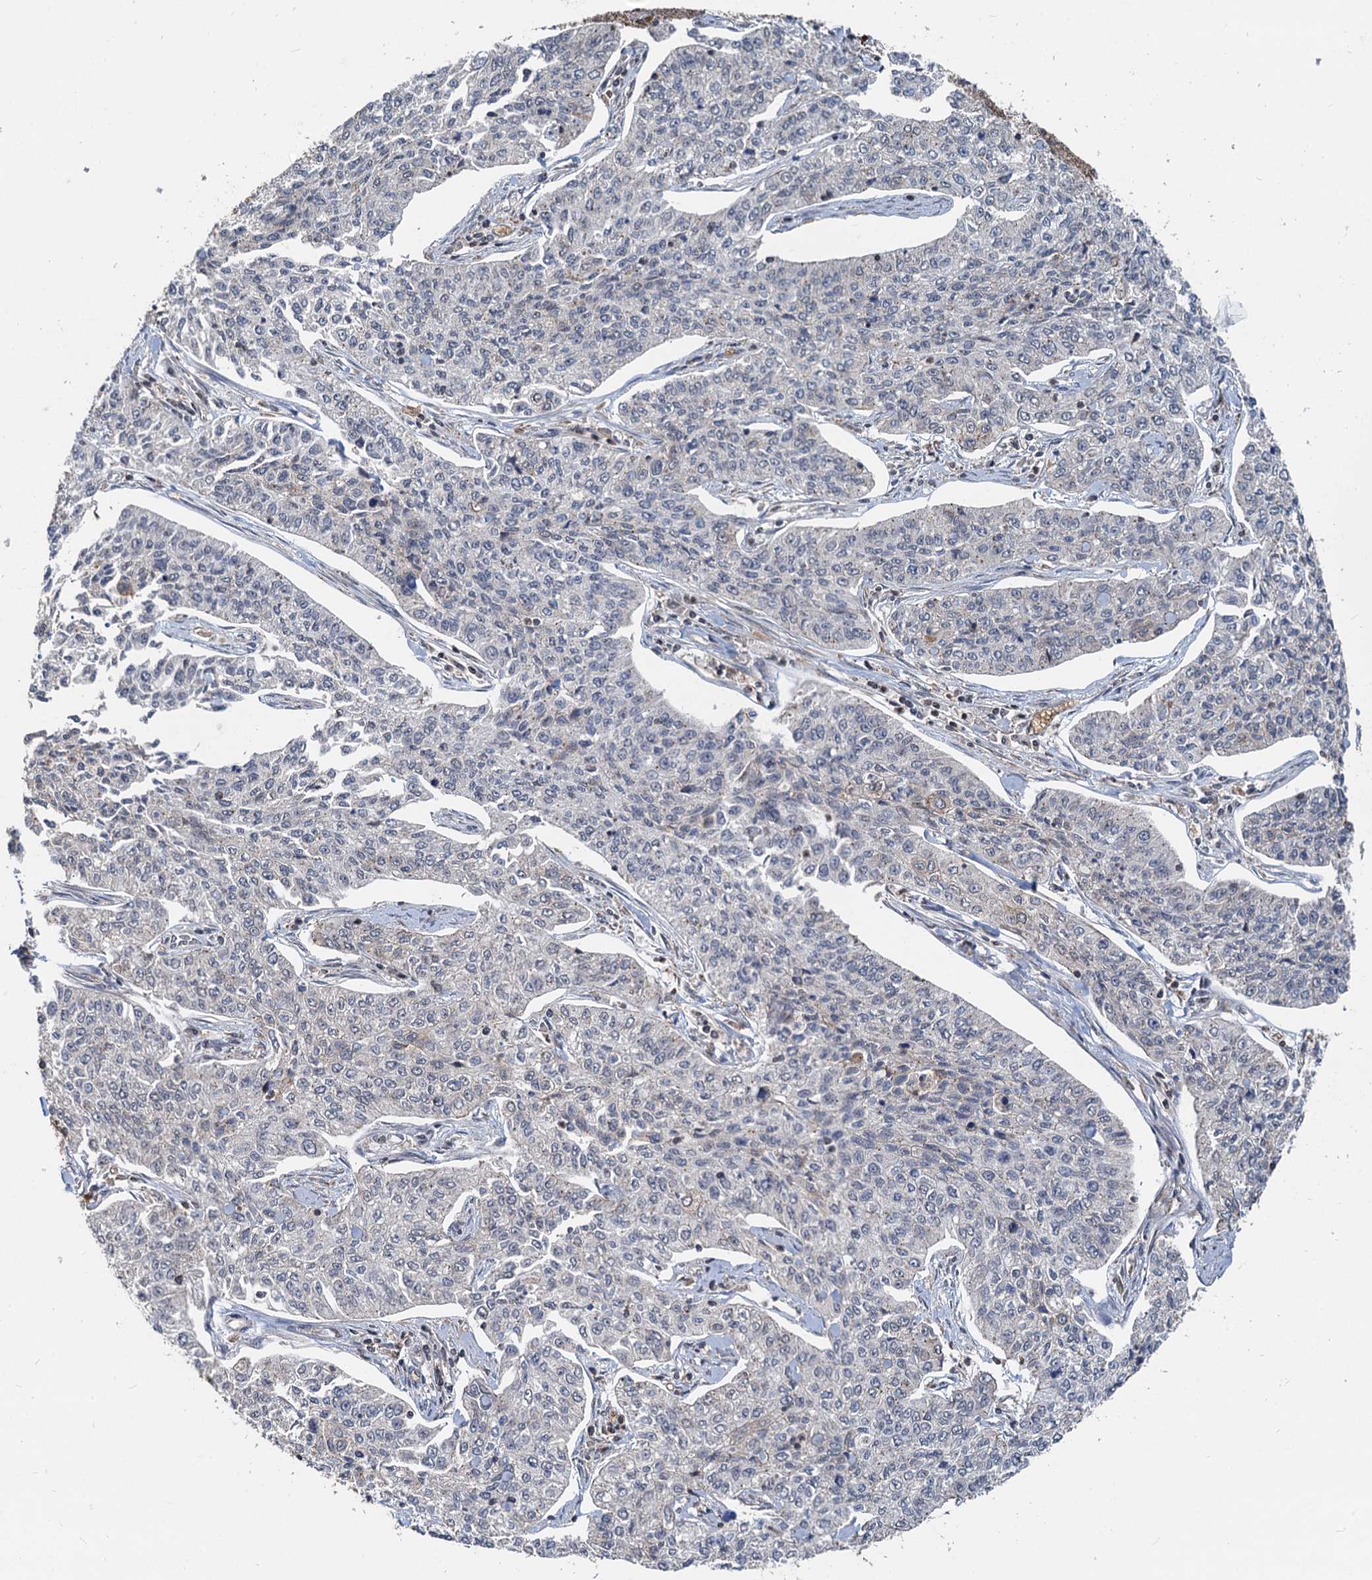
{"staining": {"intensity": "moderate", "quantity": "<25%", "location": "cytoplasmic/membranous"}, "tissue": "cervical cancer", "cell_type": "Tumor cells", "image_type": "cancer", "snomed": [{"axis": "morphology", "description": "Squamous cell carcinoma, NOS"}, {"axis": "topography", "description": "Cervix"}], "caption": "A brown stain highlights moderate cytoplasmic/membranous expression of a protein in squamous cell carcinoma (cervical) tumor cells.", "gene": "STIM1", "patient": {"sex": "female", "age": 35}}